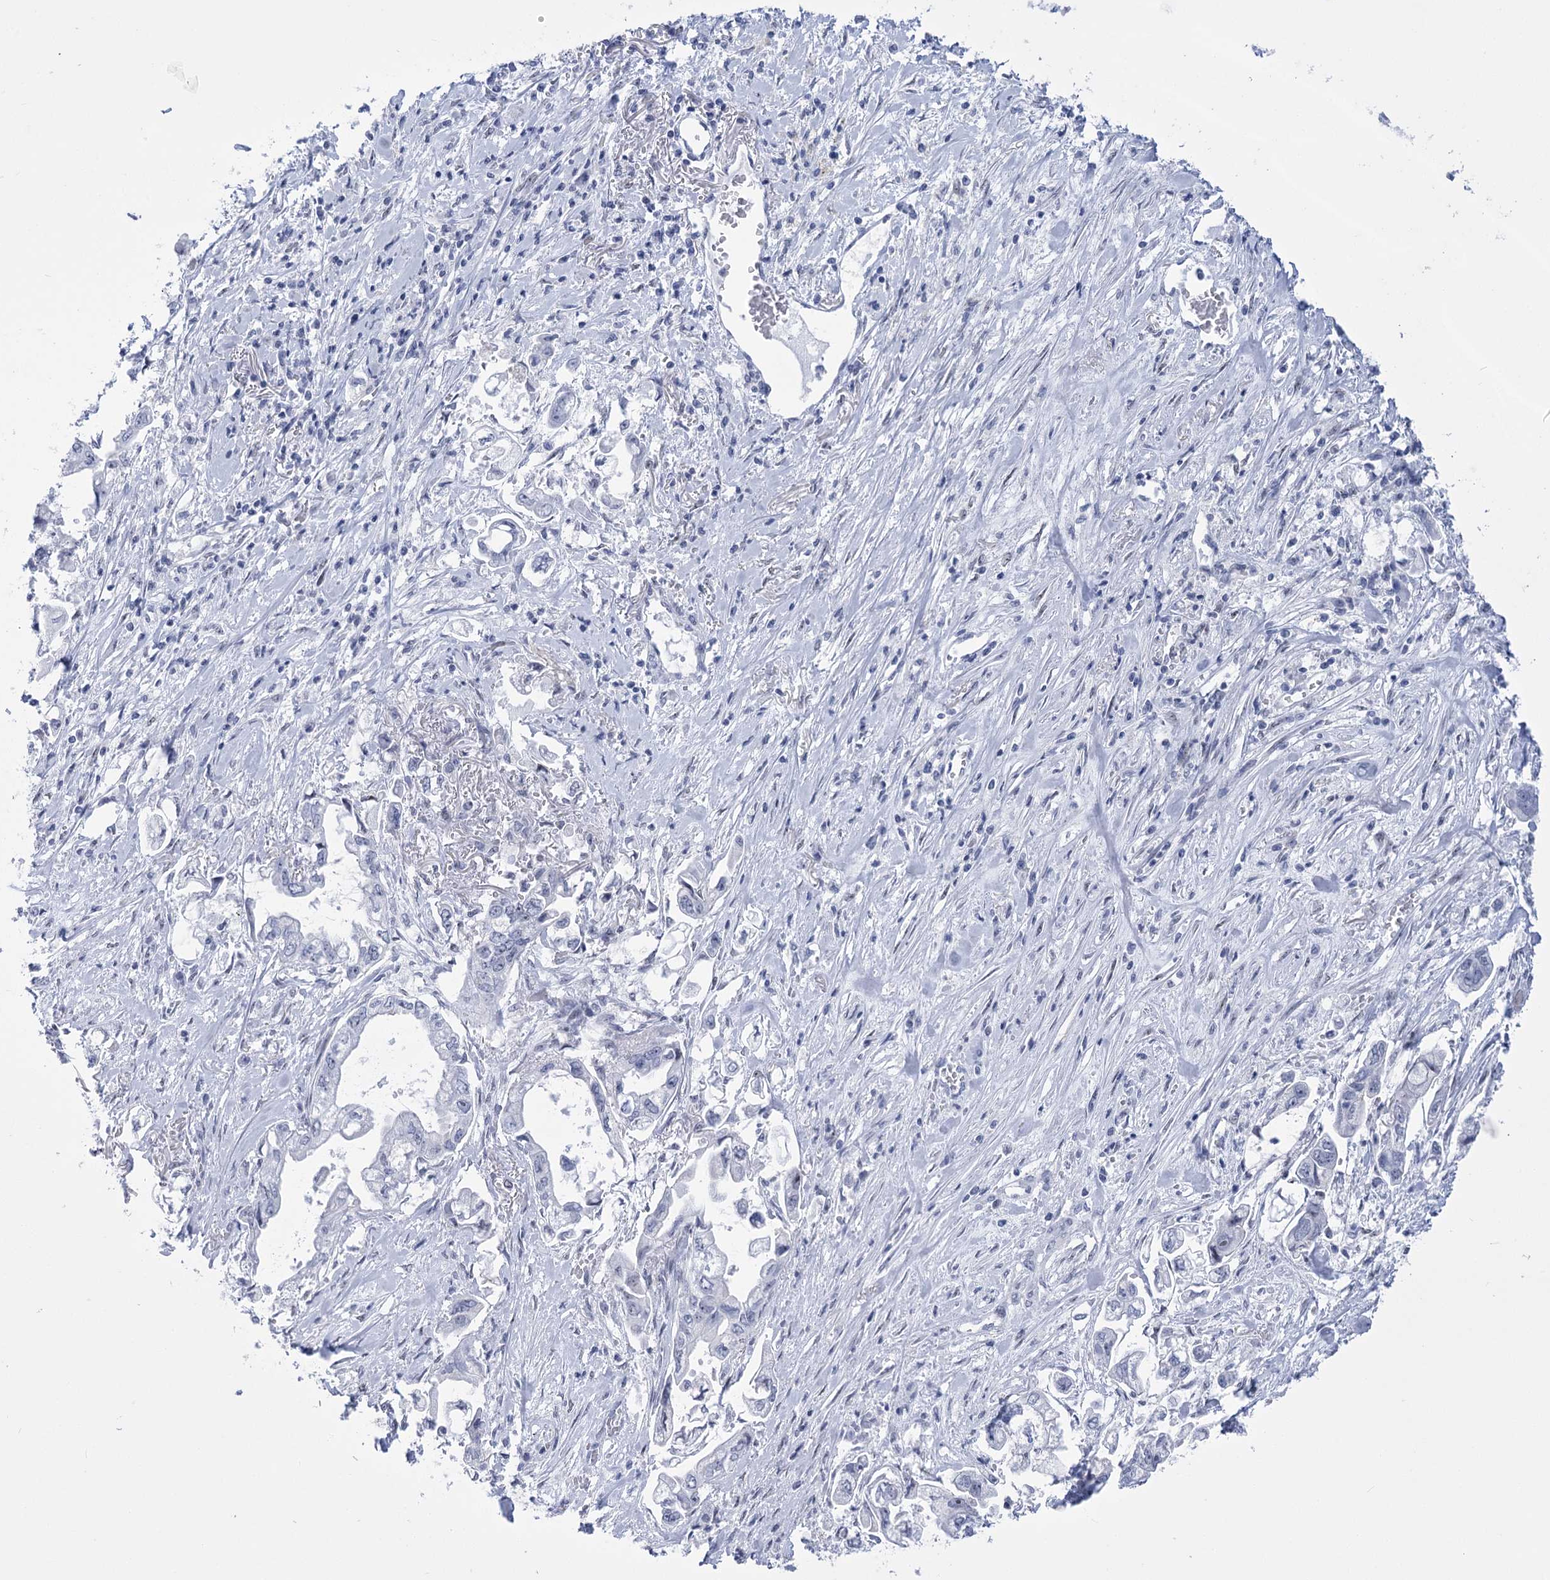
{"staining": {"intensity": "negative", "quantity": "none", "location": "none"}, "tissue": "stomach cancer", "cell_type": "Tumor cells", "image_type": "cancer", "snomed": [{"axis": "morphology", "description": "Adenocarcinoma, NOS"}, {"axis": "topography", "description": "Stomach"}], "caption": "This is an immunohistochemistry (IHC) photomicrograph of human stomach adenocarcinoma. There is no staining in tumor cells.", "gene": "HORMAD1", "patient": {"sex": "male", "age": 62}}